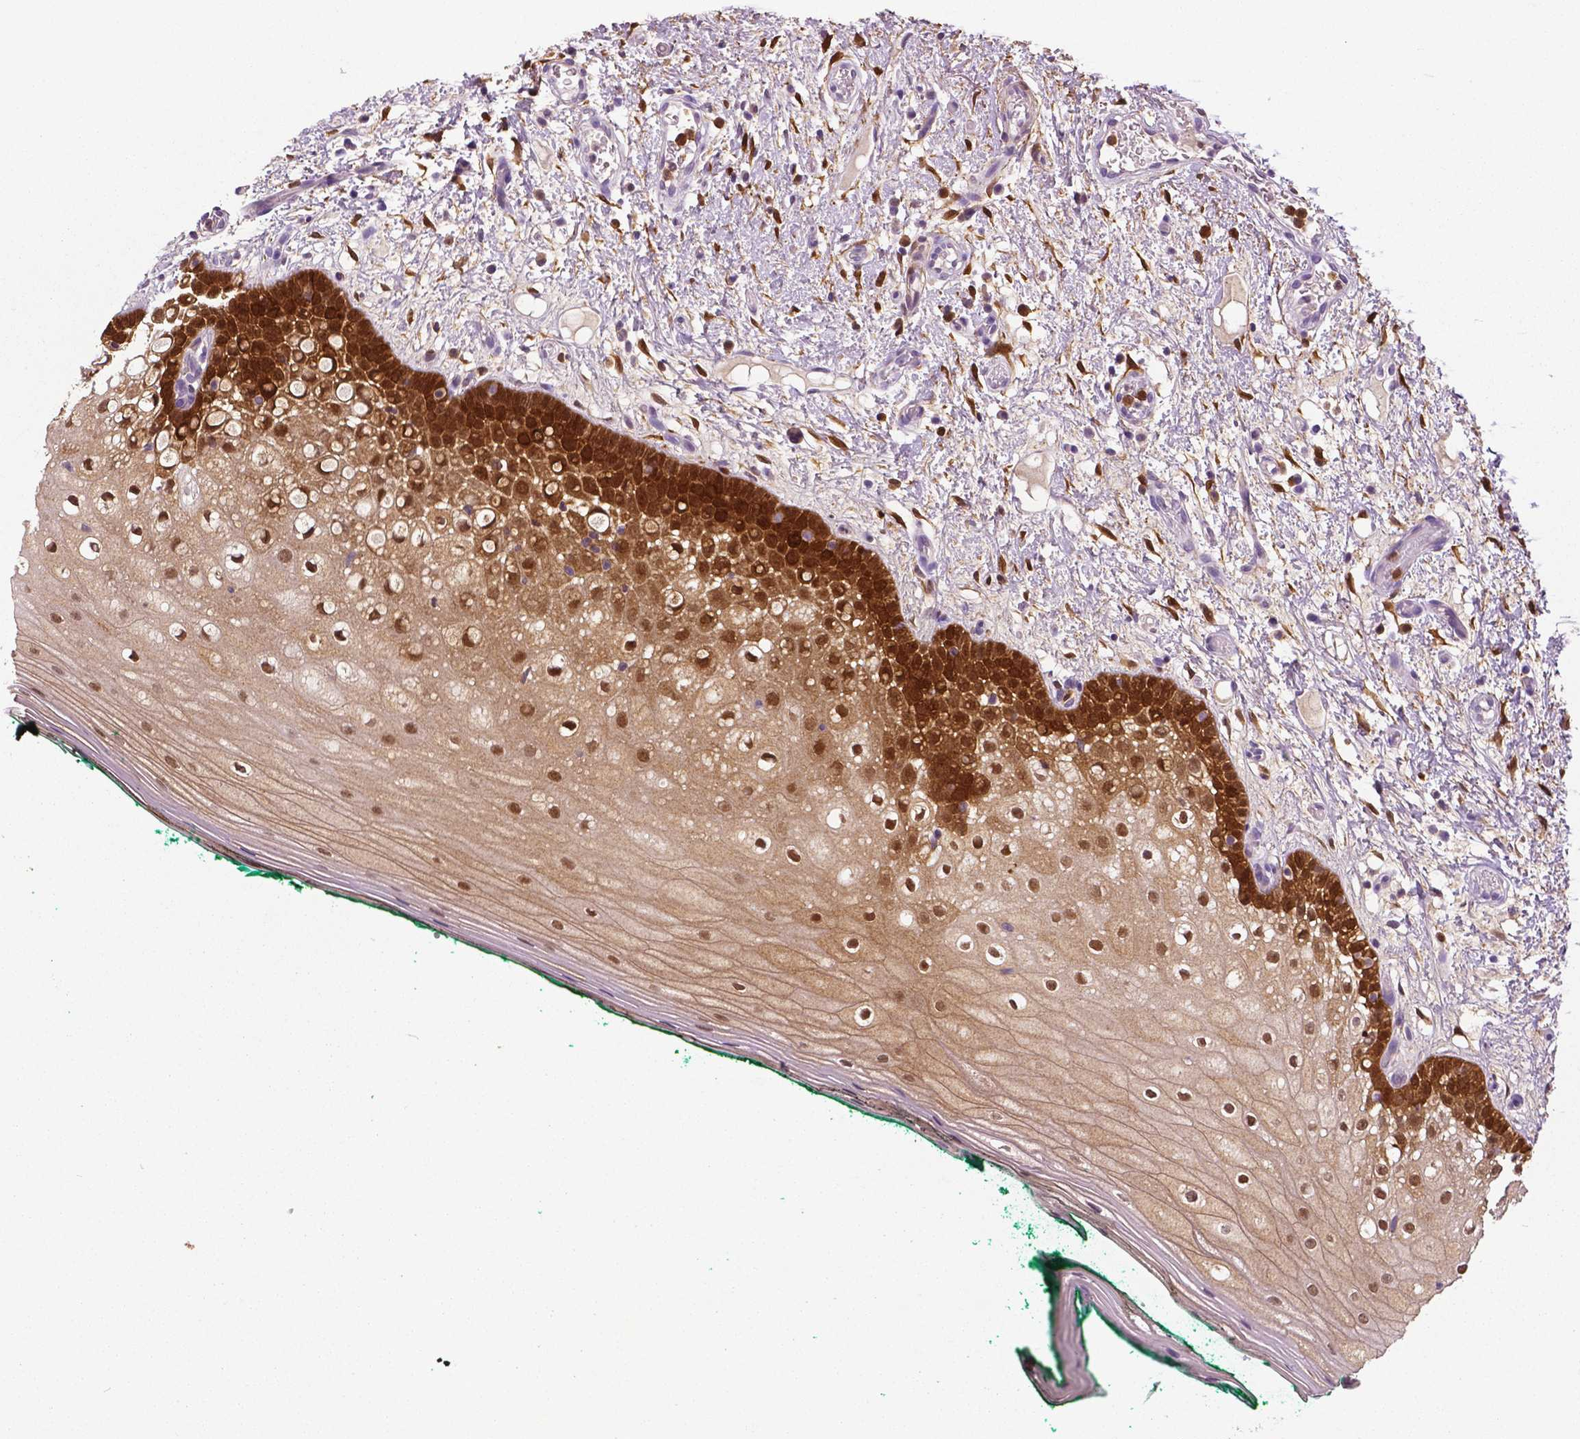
{"staining": {"intensity": "strong", "quantity": "25%-75%", "location": "cytoplasmic/membranous,nuclear"}, "tissue": "oral mucosa", "cell_type": "Squamous epithelial cells", "image_type": "normal", "snomed": [{"axis": "morphology", "description": "Normal tissue, NOS"}, {"axis": "topography", "description": "Oral tissue"}], "caption": "Oral mucosa stained with IHC reveals strong cytoplasmic/membranous,nuclear expression in about 25%-75% of squamous epithelial cells.", "gene": "PHGDH", "patient": {"sex": "female", "age": 83}}